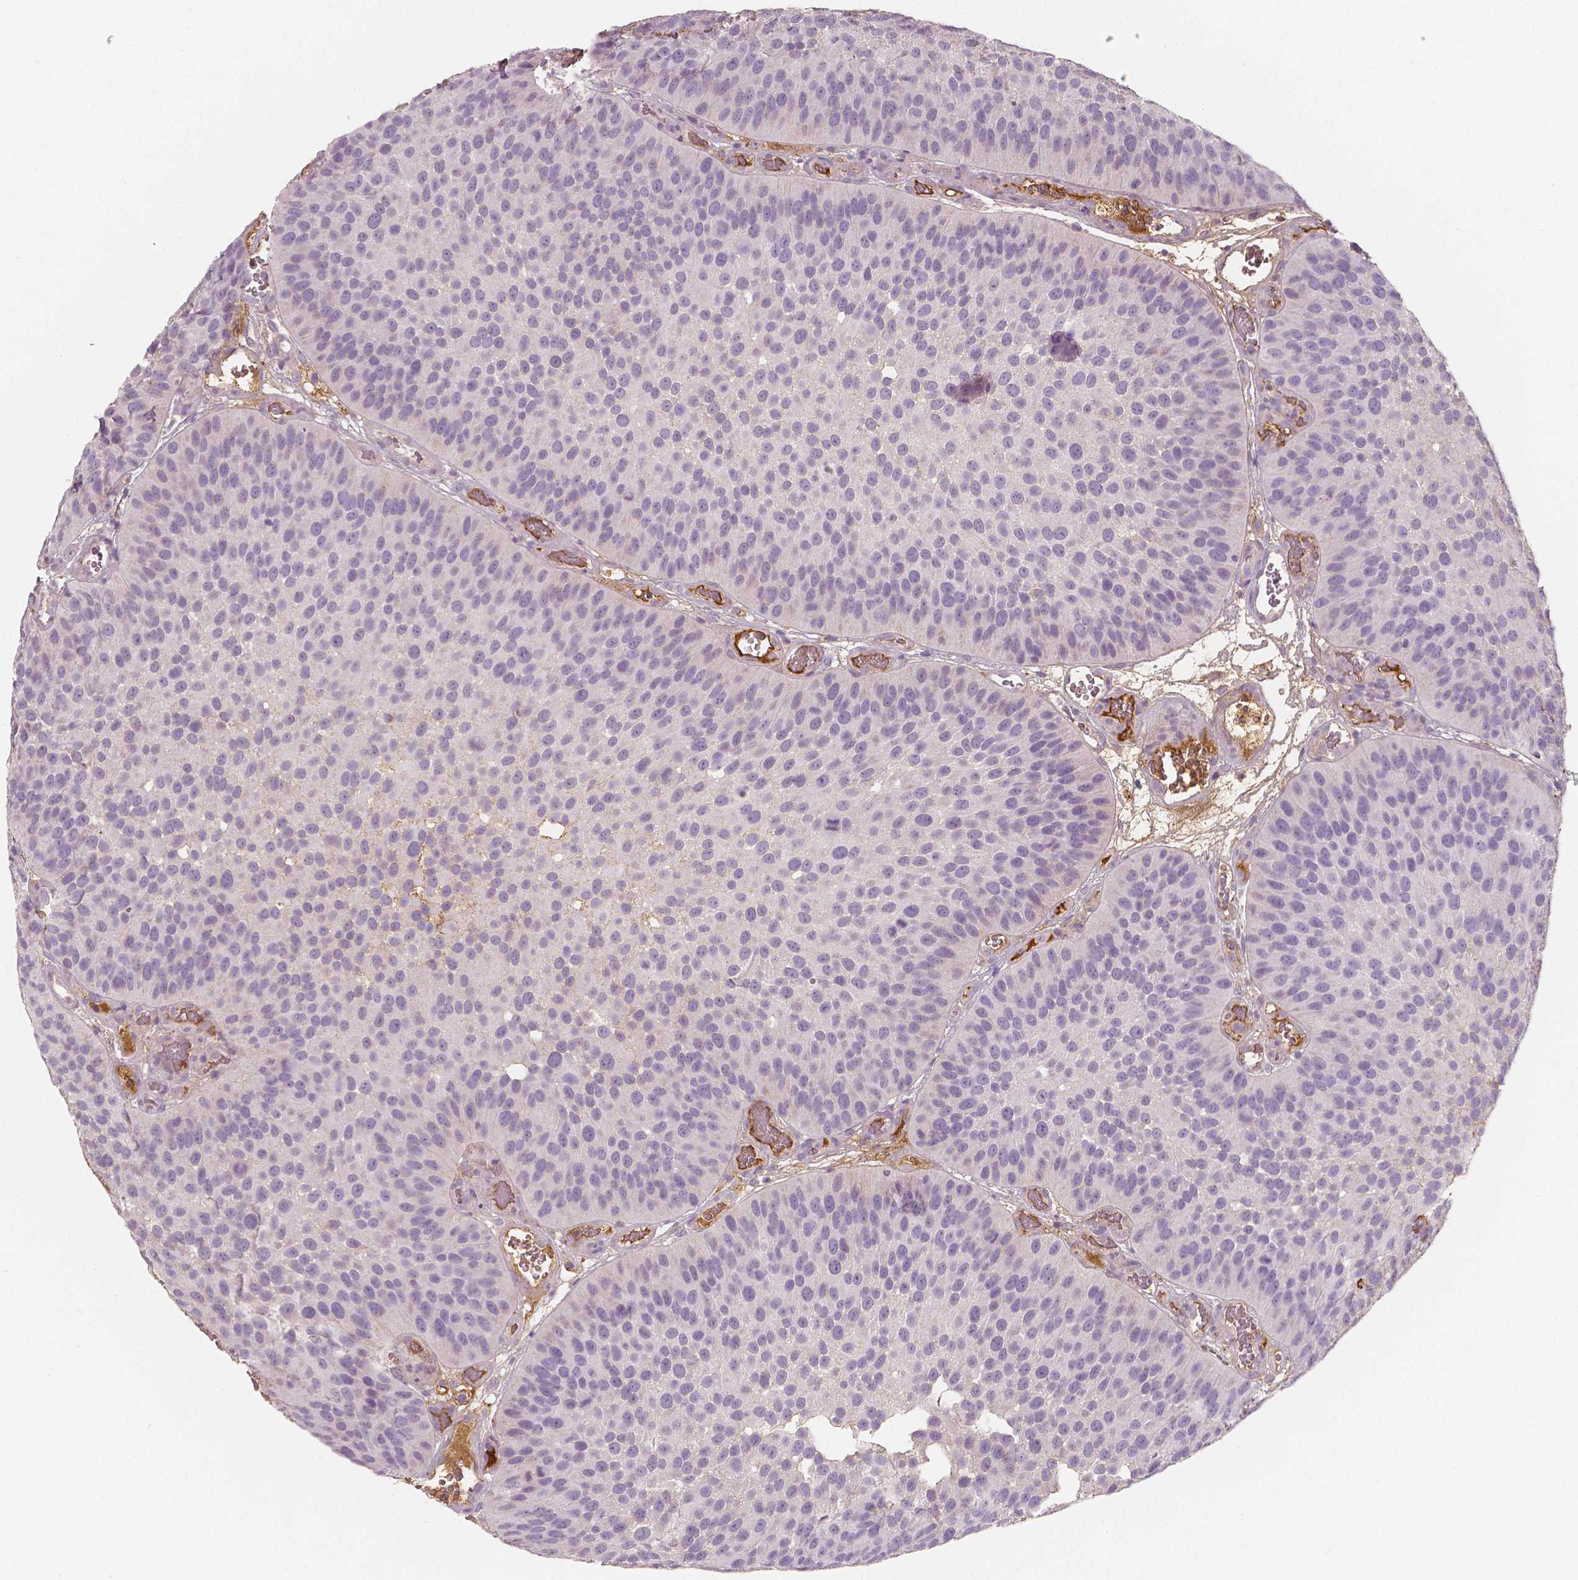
{"staining": {"intensity": "negative", "quantity": "none", "location": "none"}, "tissue": "urothelial cancer", "cell_type": "Tumor cells", "image_type": "cancer", "snomed": [{"axis": "morphology", "description": "Urothelial carcinoma, Low grade"}, {"axis": "topography", "description": "Urinary bladder"}], "caption": "DAB (3,3'-diaminobenzidine) immunohistochemical staining of human urothelial cancer shows no significant expression in tumor cells.", "gene": "APOA4", "patient": {"sex": "male", "age": 76}}